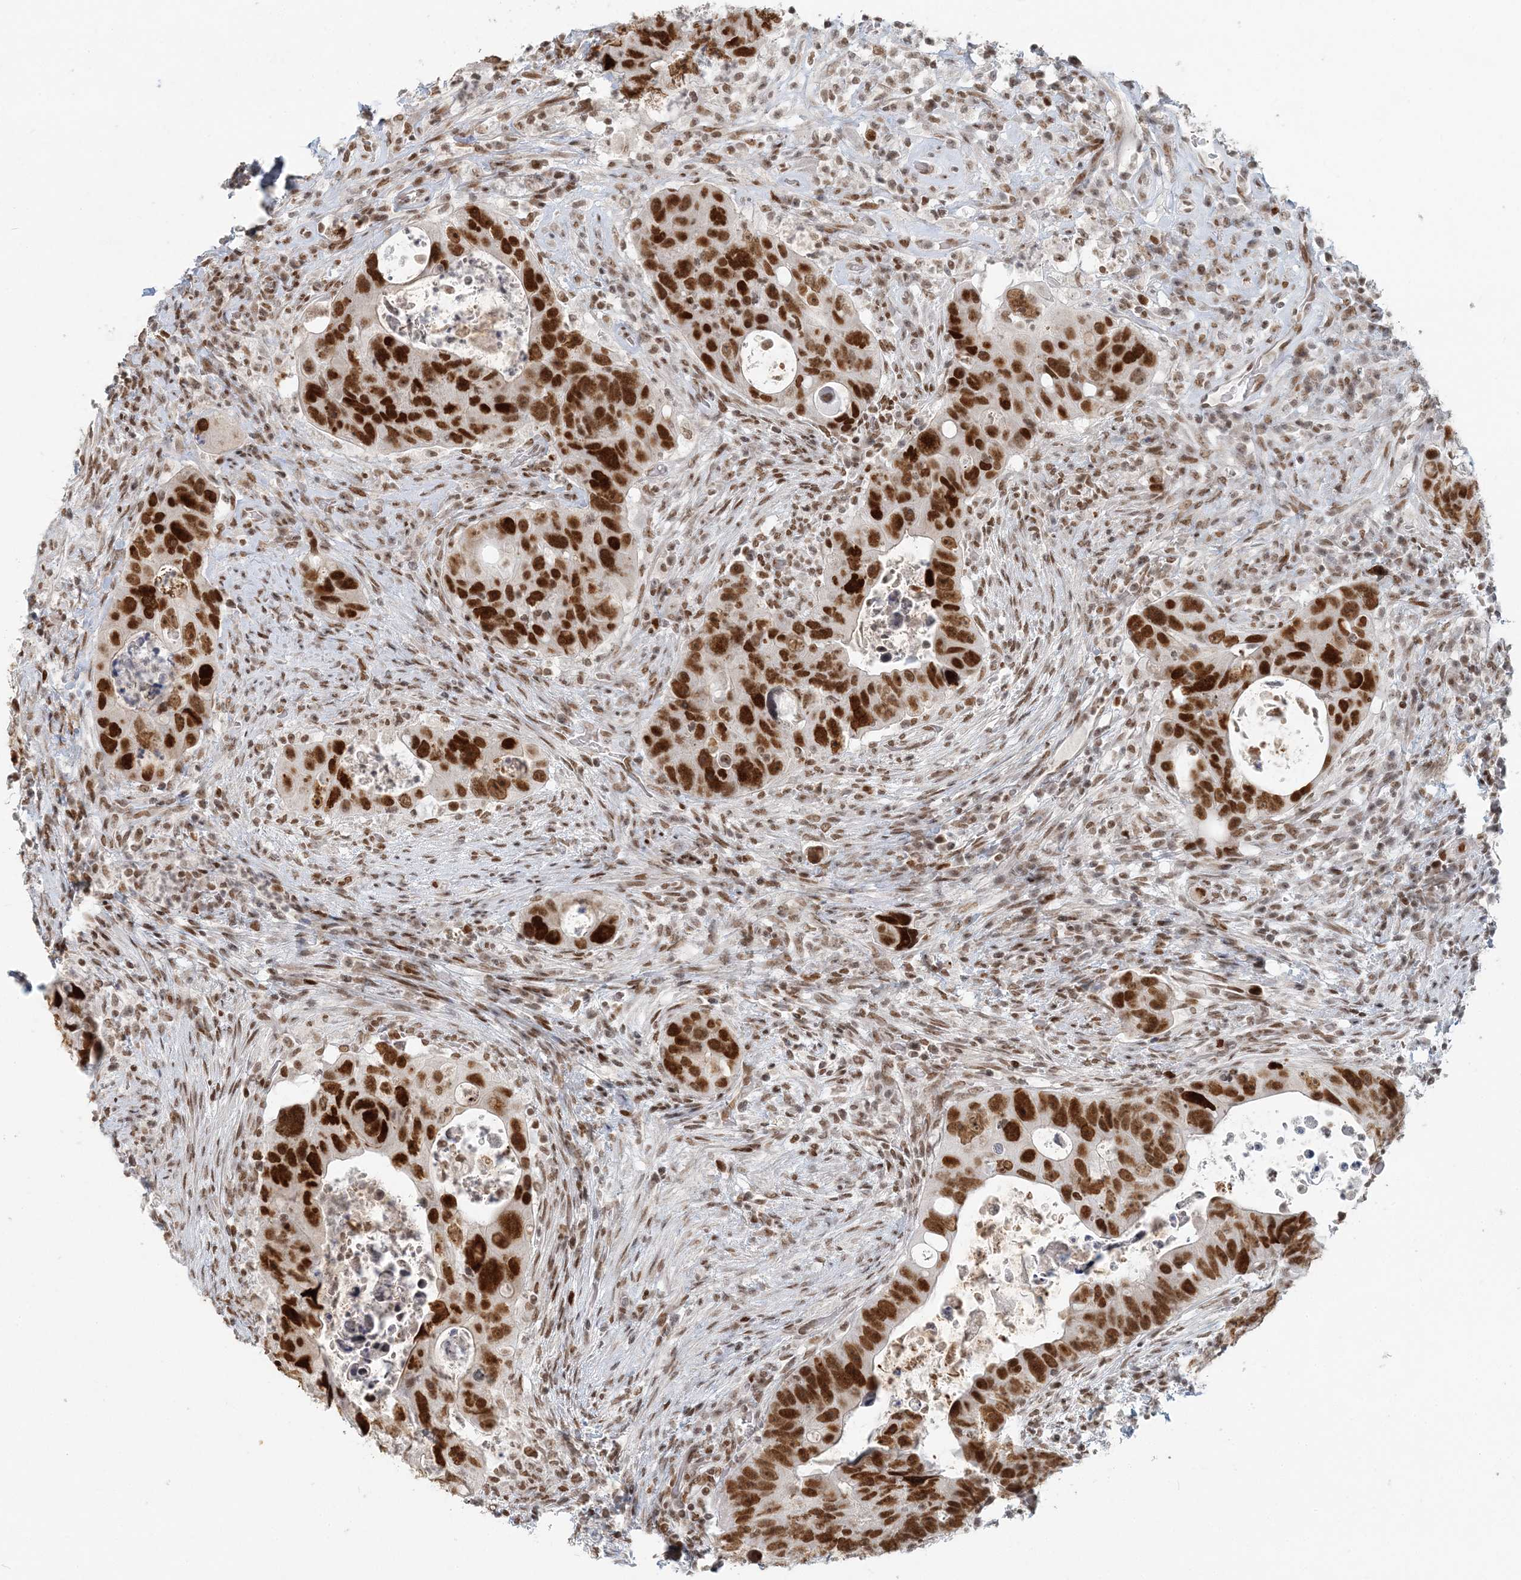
{"staining": {"intensity": "strong", "quantity": ">75%", "location": "nuclear"}, "tissue": "colorectal cancer", "cell_type": "Tumor cells", "image_type": "cancer", "snomed": [{"axis": "morphology", "description": "Adenocarcinoma, NOS"}, {"axis": "topography", "description": "Rectum"}], "caption": "This photomicrograph shows immunohistochemistry staining of adenocarcinoma (colorectal), with high strong nuclear positivity in approximately >75% of tumor cells.", "gene": "BAZ1B", "patient": {"sex": "male", "age": 59}}